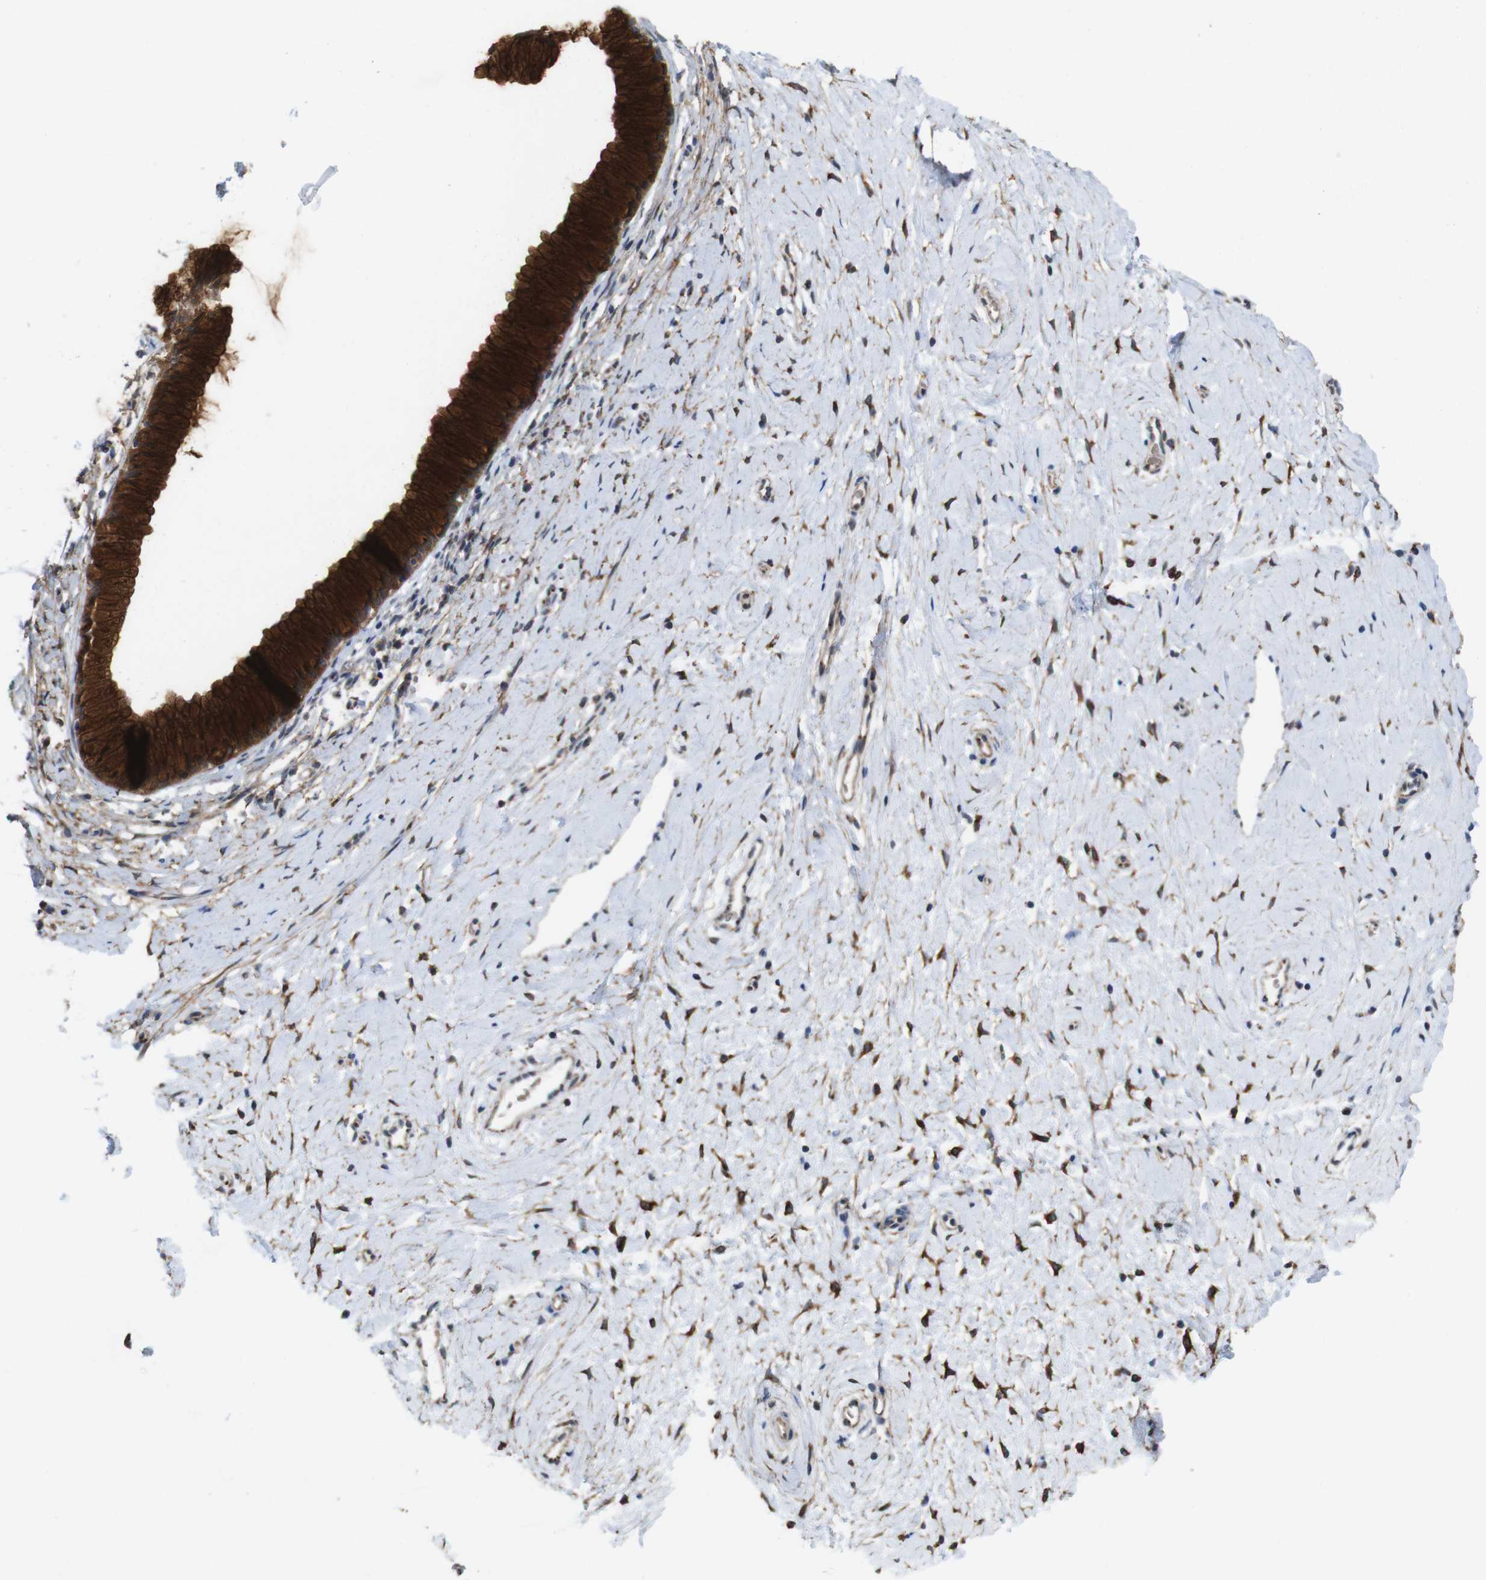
{"staining": {"intensity": "strong", "quantity": ">75%", "location": "cytoplasmic/membranous"}, "tissue": "cervix", "cell_type": "Glandular cells", "image_type": "normal", "snomed": [{"axis": "morphology", "description": "Normal tissue, NOS"}, {"axis": "topography", "description": "Cervix"}], "caption": "About >75% of glandular cells in normal cervix exhibit strong cytoplasmic/membranous protein staining as visualized by brown immunohistochemical staining.", "gene": "EFCAB14", "patient": {"sex": "female", "age": 39}}